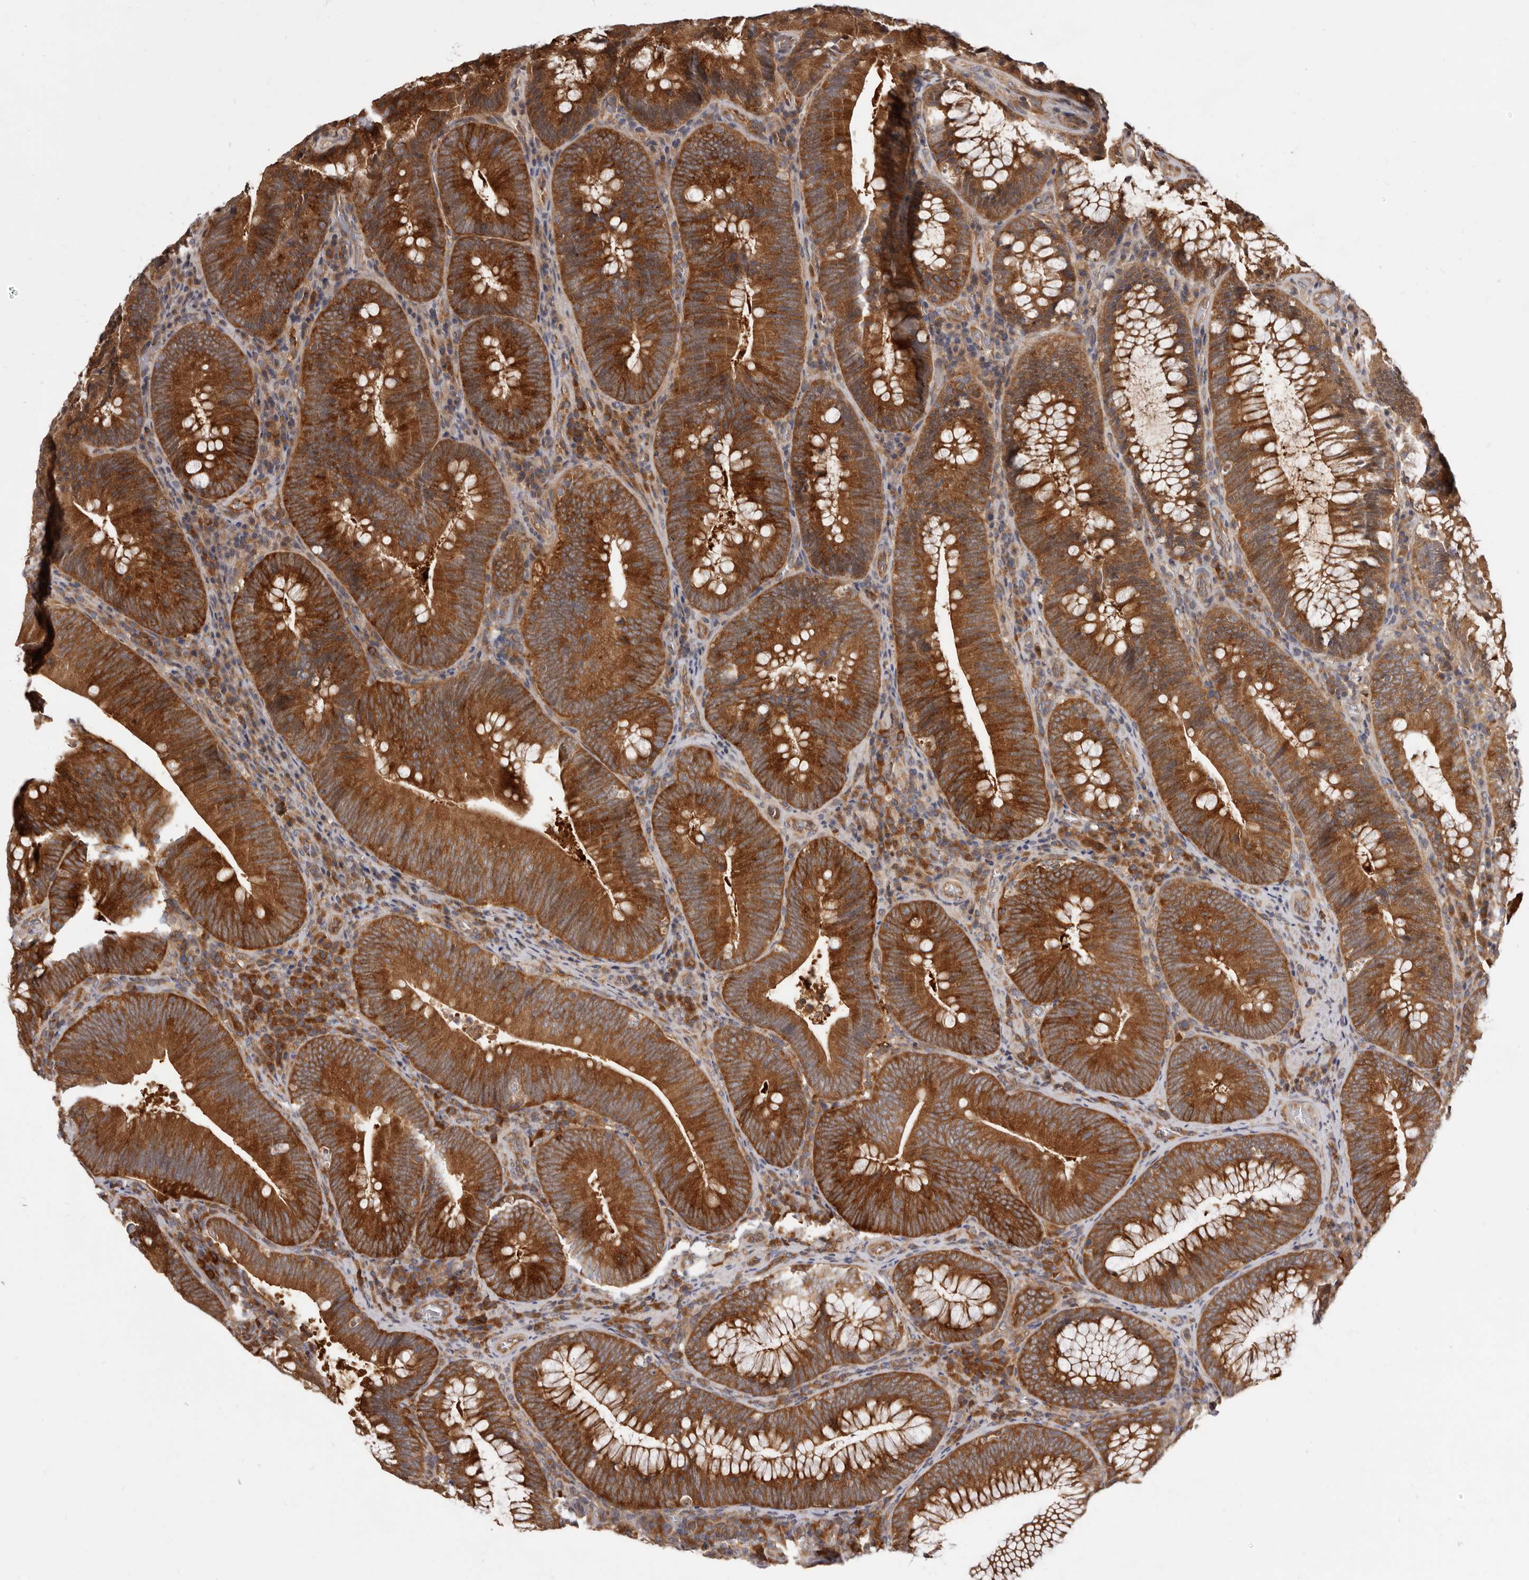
{"staining": {"intensity": "strong", "quantity": ">75%", "location": "cytoplasmic/membranous"}, "tissue": "colorectal cancer", "cell_type": "Tumor cells", "image_type": "cancer", "snomed": [{"axis": "morphology", "description": "Normal tissue, NOS"}, {"axis": "topography", "description": "Colon"}], "caption": "There is high levels of strong cytoplasmic/membranous staining in tumor cells of colorectal cancer, as demonstrated by immunohistochemical staining (brown color).", "gene": "ADAMTS20", "patient": {"sex": "female", "age": 82}}